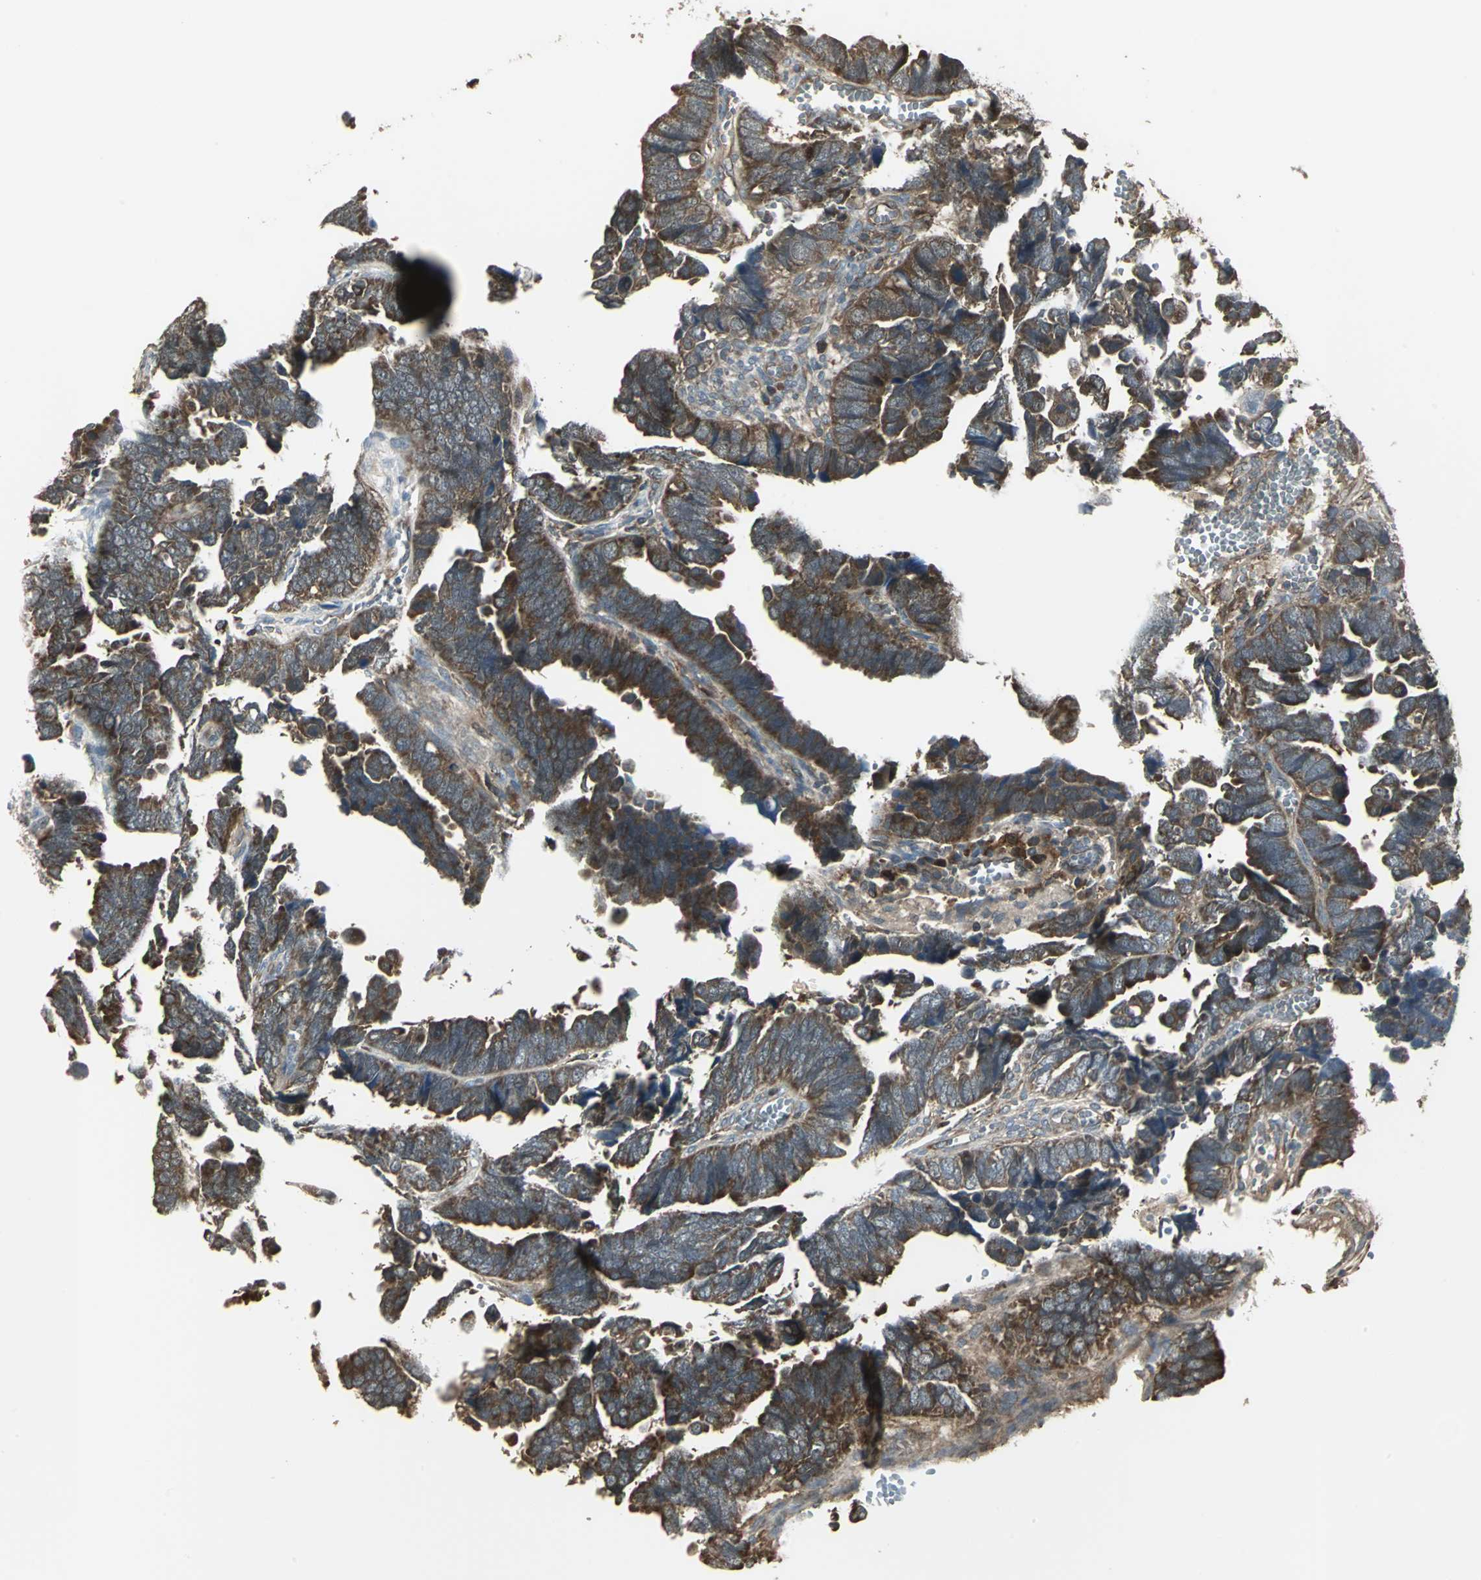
{"staining": {"intensity": "strong", "quantity": ">75%", "location": "cytoplasmic/membranous"}, "tissue": "endometrial cancer", "cell_type": "Tumor cells", "image_type": "cancer", "snomed": [{"axis": "morphology", "description": "Adenocarcinoma, NOS"}, {"axis": "topography", "description": "Endometrium"}], "caption": "A brown stain labels strong cytoplasmic/membranous expression of a protein in adenocarcinoma (endometrial) tumor cells.", "gene": "PRXL2B", "patient": {"sex": "female", "age": 75}}